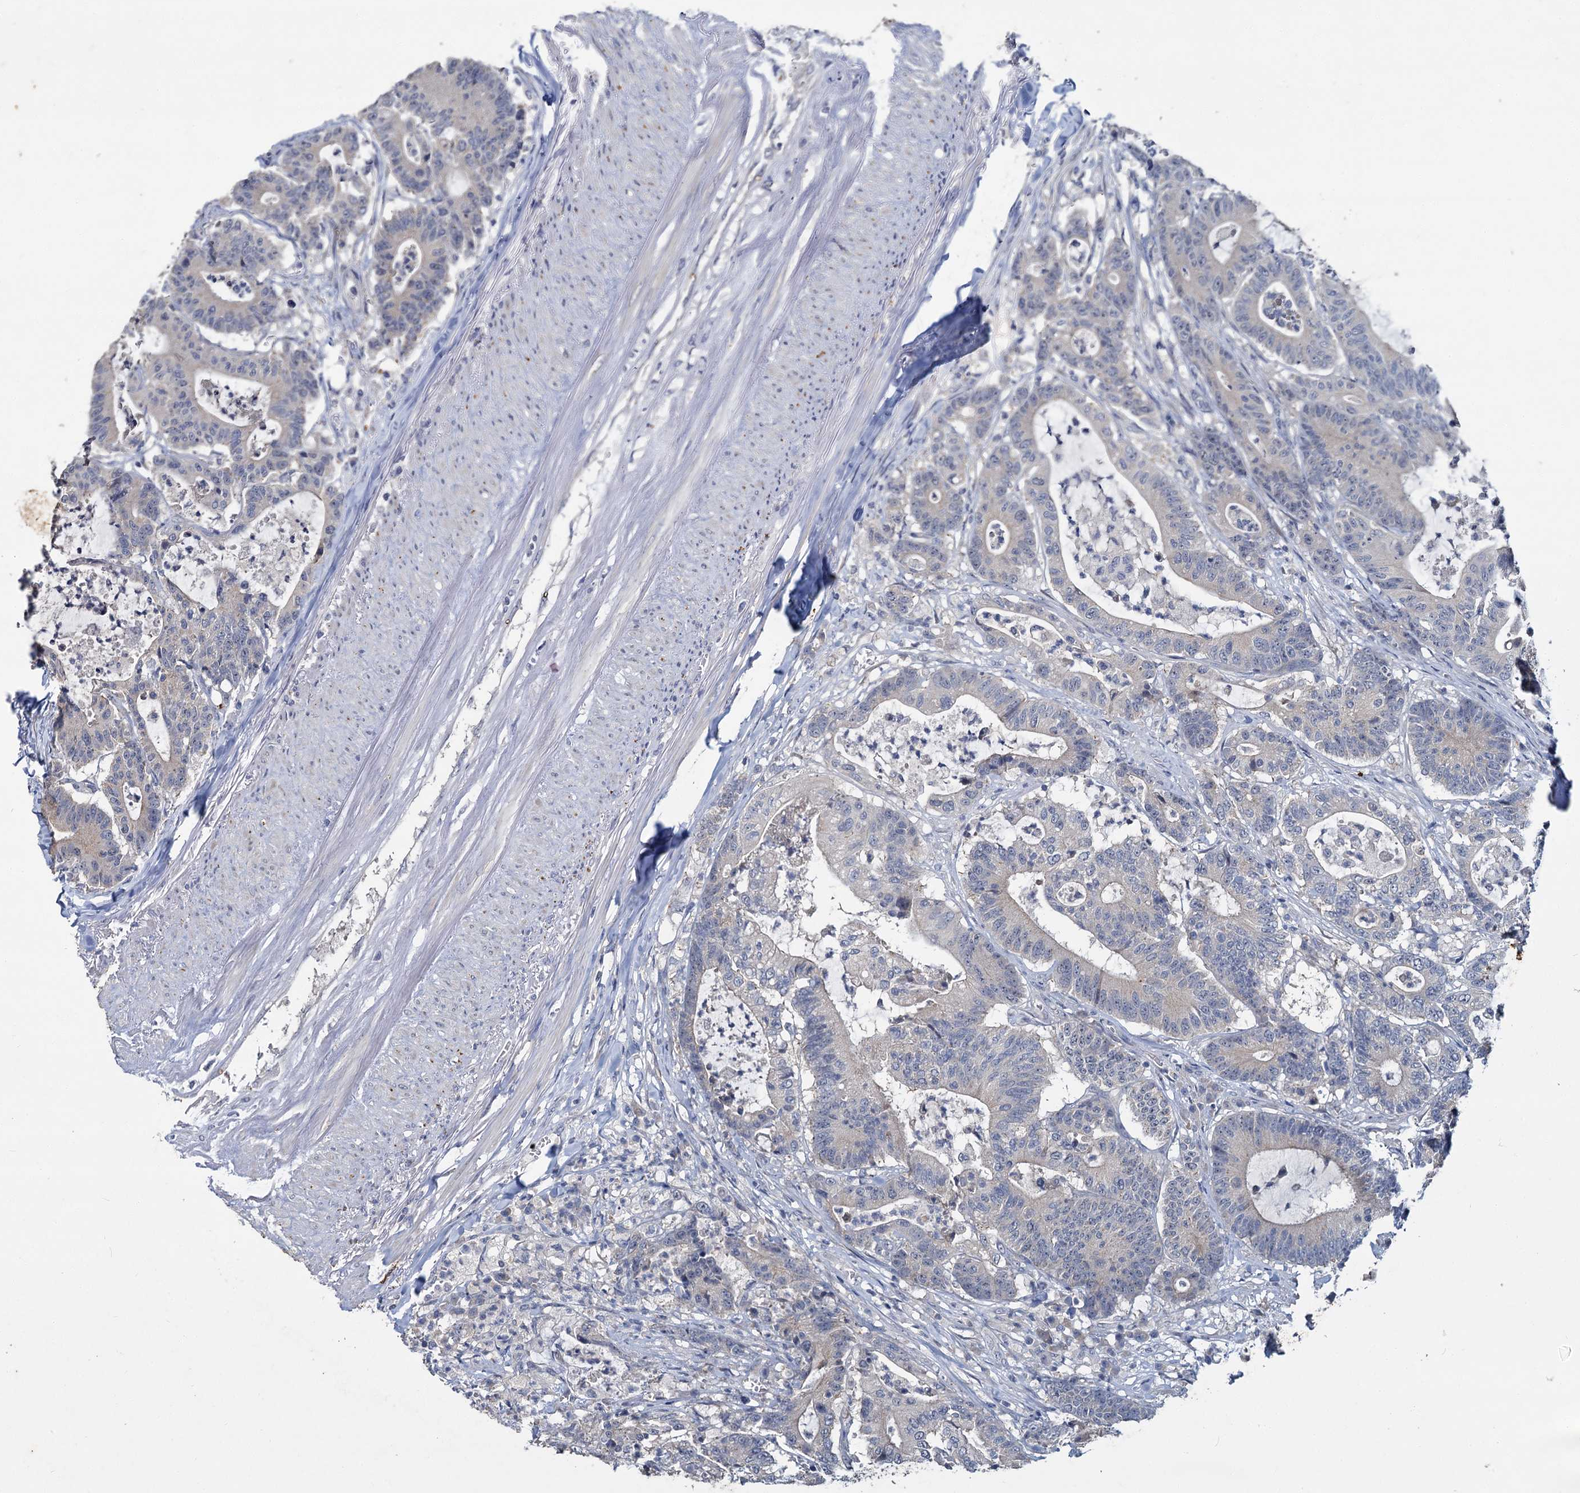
{"staining": {"intensity": "negative", "quantity": "none", "location": "none"}, "tissue": "colorectal cancer", "cell_type": "Tumor cells", "image_type": "cancer", "snomed": [{"axis": "morphology", "description": "Adenocarcinoma, NOS"}, {"axis": "topography", "description": "Colon"}], "caption": "This micrograph is of colorectal cancer stained with IHC to label a protein in brown with the nuclei are counter-stained blue. There is no positivity in tumor cells.", "gene": "ATP9A", "patient": {"sex": "female", "age": 84}}